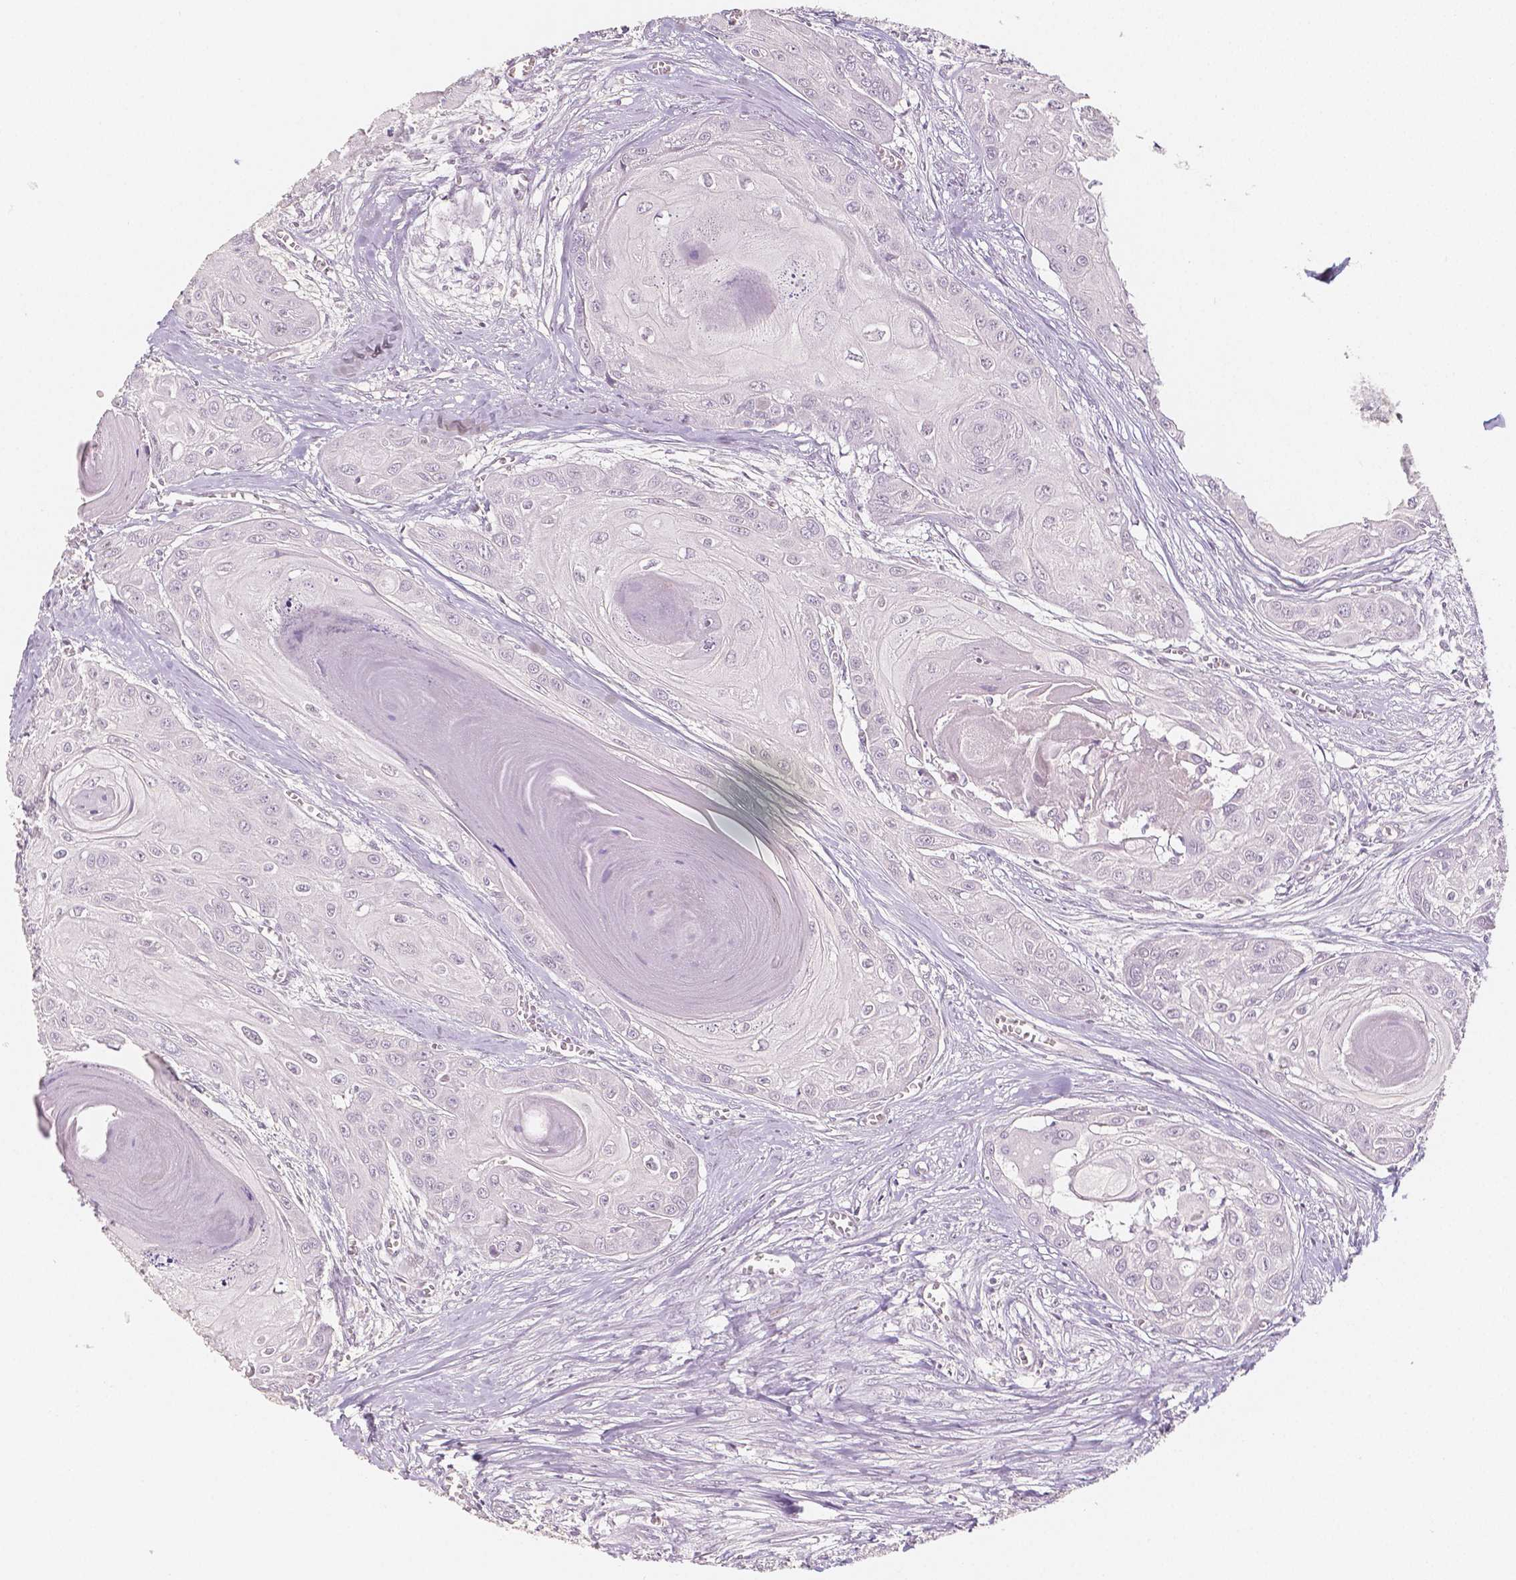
{"staining": {"intensity": "negative", "quantity": "none", "location": "none"}, "tissue": "head and neck cancer", "cell_type": "Tumor cells", "image_type": "cancer", "snomed": [{"axis": "morphology", "description": "Squamous cell carcinoma, NOS"}, {"axis": "topography", "description": "Oral tissue"}, {"axis": "topography", "description": "Head-Neck"}], "caption": "High magnification brightfield microscopy of head and neck squamous cell carcinoma stained with DAB (brown) and counterstained with hematoxylin (blue): tumor cells show no significant expression.", "gene": "KDM5B", "patient": {"sex": "male", "age": 71}}